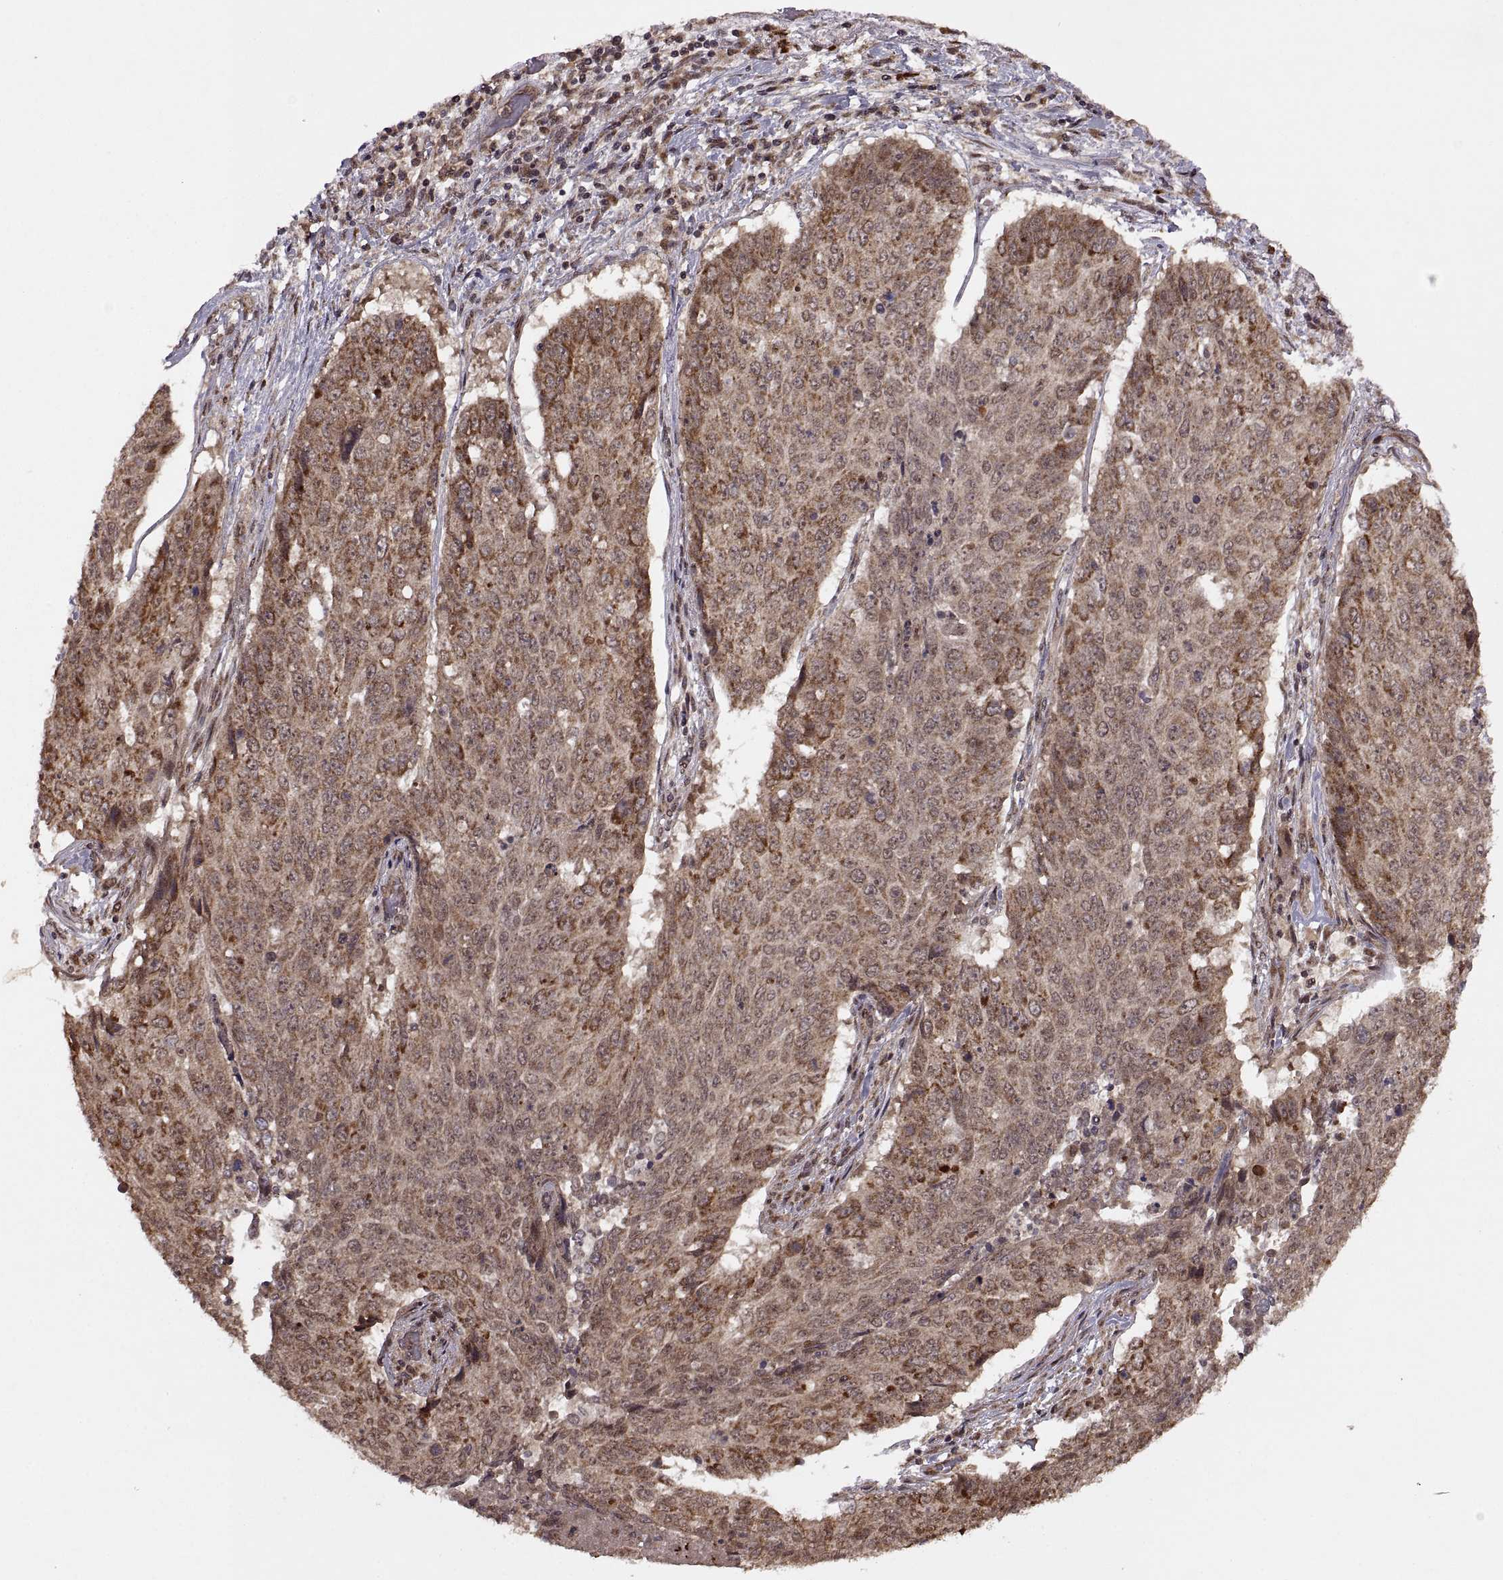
{"staining": {"intensity": "moderate", "quantity": ">75%", "location": "cytoplasmic/membranous"}, "tissue": "lung cancer", "cell_type": "Tumor cells", "image_type": "cancer", "snomed": [{"axis": "morphology", "description": "Normal tissue, NOS"}, {"axis": "morphology", "description": "Squamous cell carcinoma, NOS"}, {"axis": "topography", "description": "Bronchus"}, {"axis": "topography", "description": "Lung"}], "caption": "Immunohistochemistry (IHC) staining of squamous cell carcinoma (lung), which shows medium levels of moderate cytoplasmic/membranous staining in approximately >75% of tumor cells indicating moderate cytoplasmic/membranous protein staining. The staining was performed using DAB (3,3'-diaminobenzidine) (brown) for protein detection and nuclei were counterstained in hematoxylin (blue).", "gene": "PTOV1", "patient": {"sex": "male", "age": 64}}